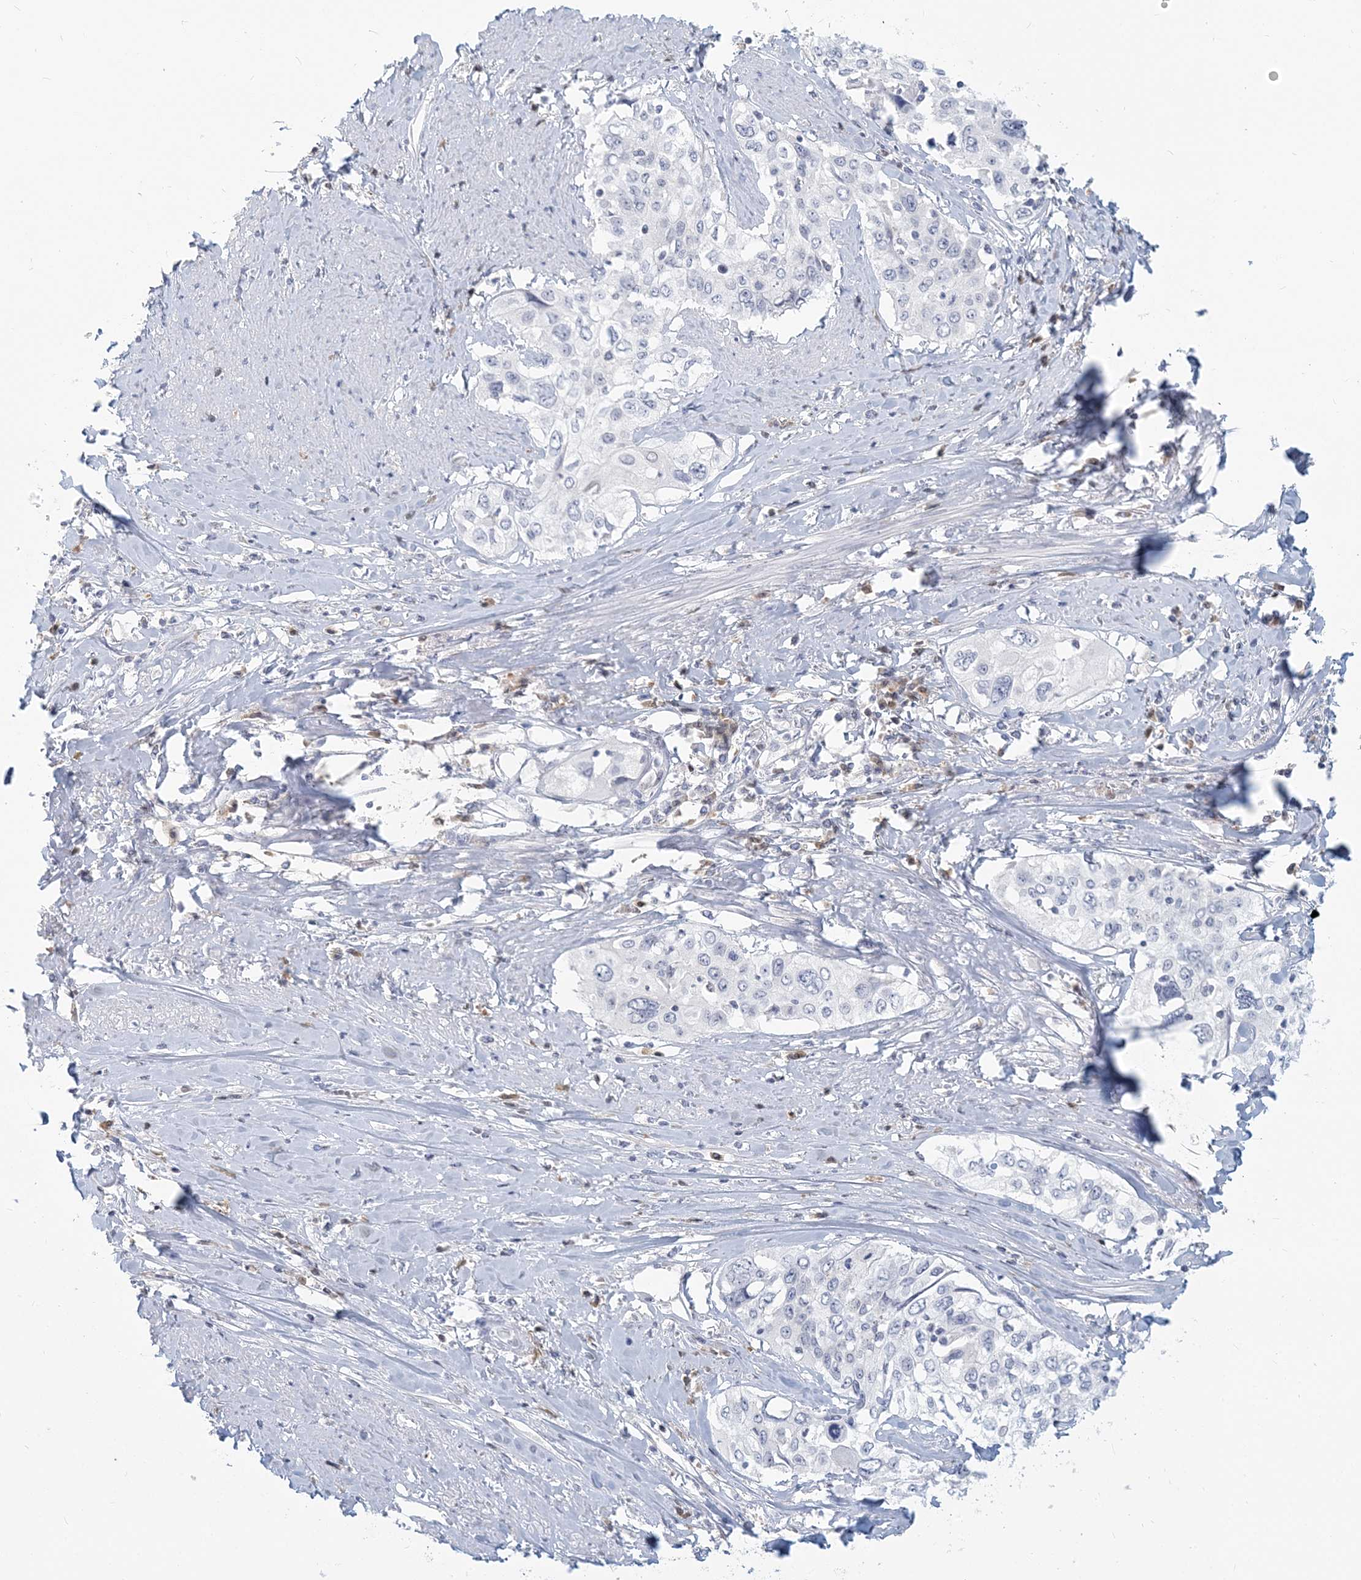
{"staining": {"intensity": "negative", "quantity": "none", "location": "none"}, "tissue": "cervical cancer", "cell_type": "Tumor cells", "image_type": "cancer", "snomed": [{"axis": "morphology", "description": "Squamous cell carcinoma, NOS"}, {"axis": "topography", "description": "Cervix"}], "caption": "This is a histopathology image of IHC staining of squamous cell carcinoma (cervical), which shows no expression in tumor cells. (DAB IHC, high magnification).", "gene": "GMPPA", "patient": {"sex": "female", "age": 31}}